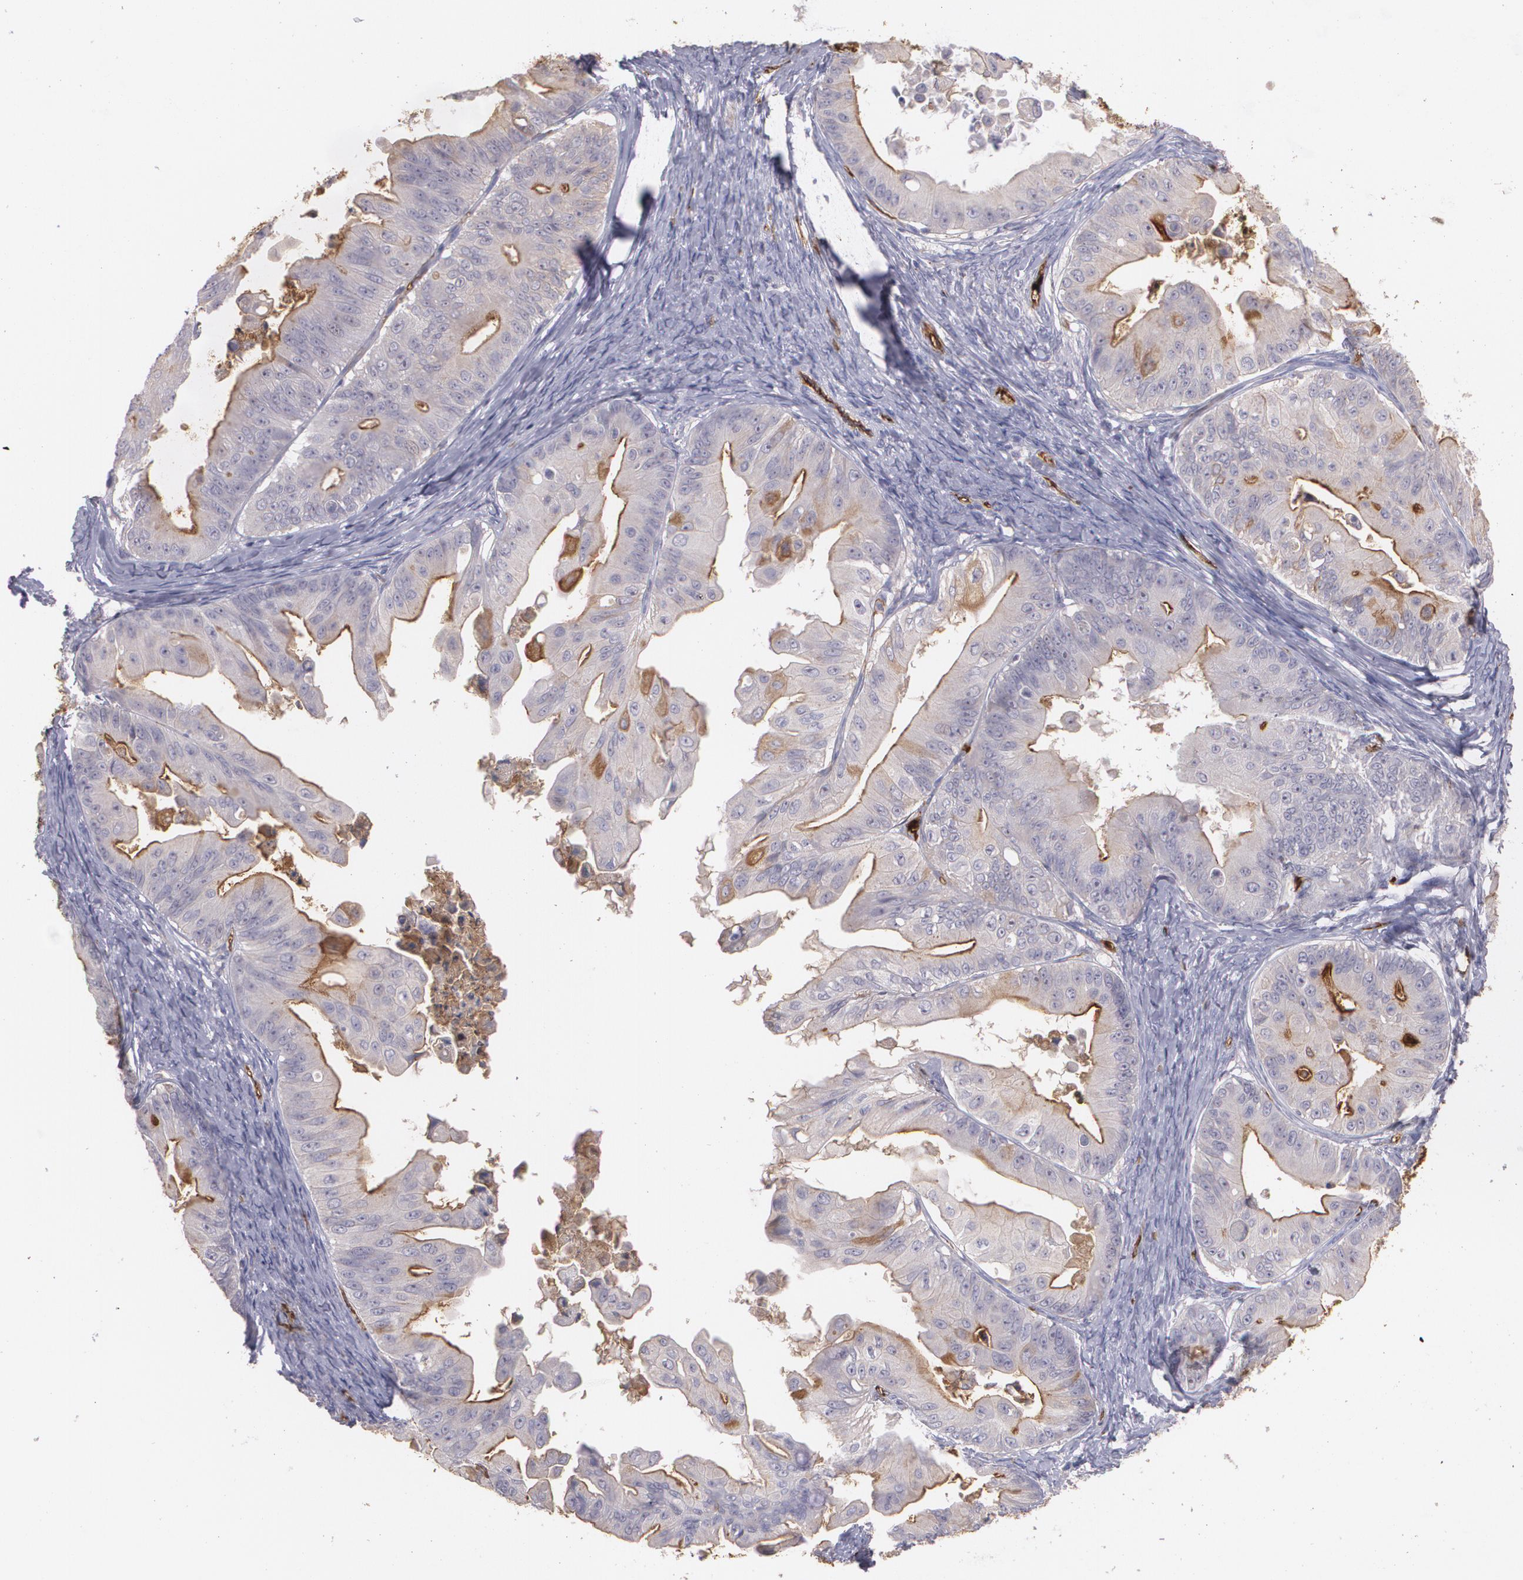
{"staining": {"intensity": "weak", "quantity": "<25%", "location": "cytoplasmic/membranous"}, "tissue": "ovarian cancer", "cell_type": "Tumor cells", "image_type": "cancer", "snomed": [{"axis": "morphology", "description": "Cystadenocarcinoma, mucinous, NOS"}, {"axis": "topography", "description": "Ovary"}], "caption": "High power microscopy micrograph of an immunohistochemistry (IHC) image of ovarian mucinous cystadenocarcinoma, revealing no significant staining in tumor cells.", "gene": "ACE", "patient": {"sex": "female", "age": 37}}